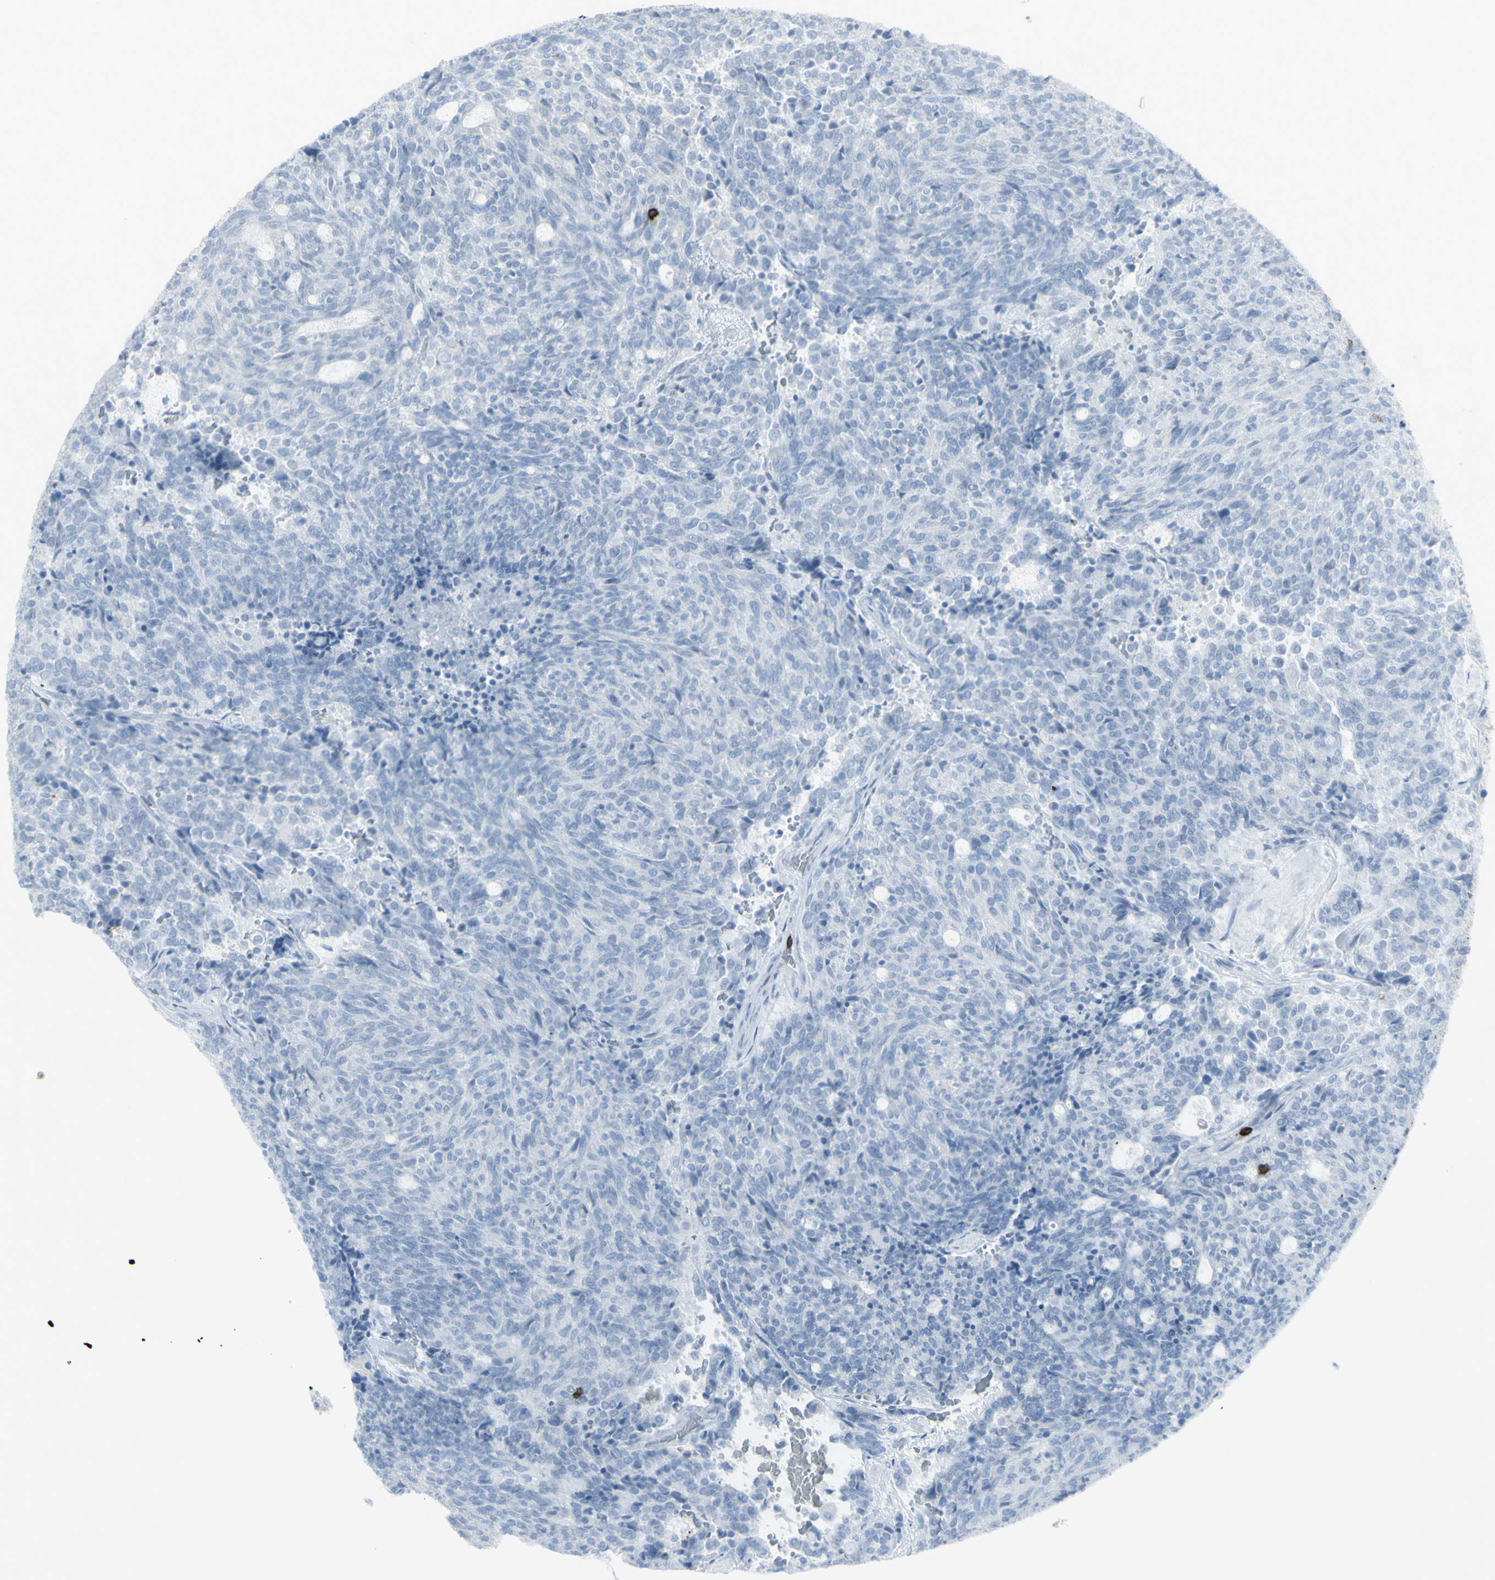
{"staining": {"intensity": "negative", "quantity": "none", "location": "none"}, "tissue": "carcinoid", "cell_type": "Tumor cells", "image_type": "cancer", "snomed": [{"axis": "morphology", "description": "Carcinoid, malignant, NOS"}, {"axis": "topography", "description": "Pancreas"}], "caption": "Tumor cells show no significant expression in carcinoid.", "gene": "CD247", "patient": {"sex": "female", "age": 54}}